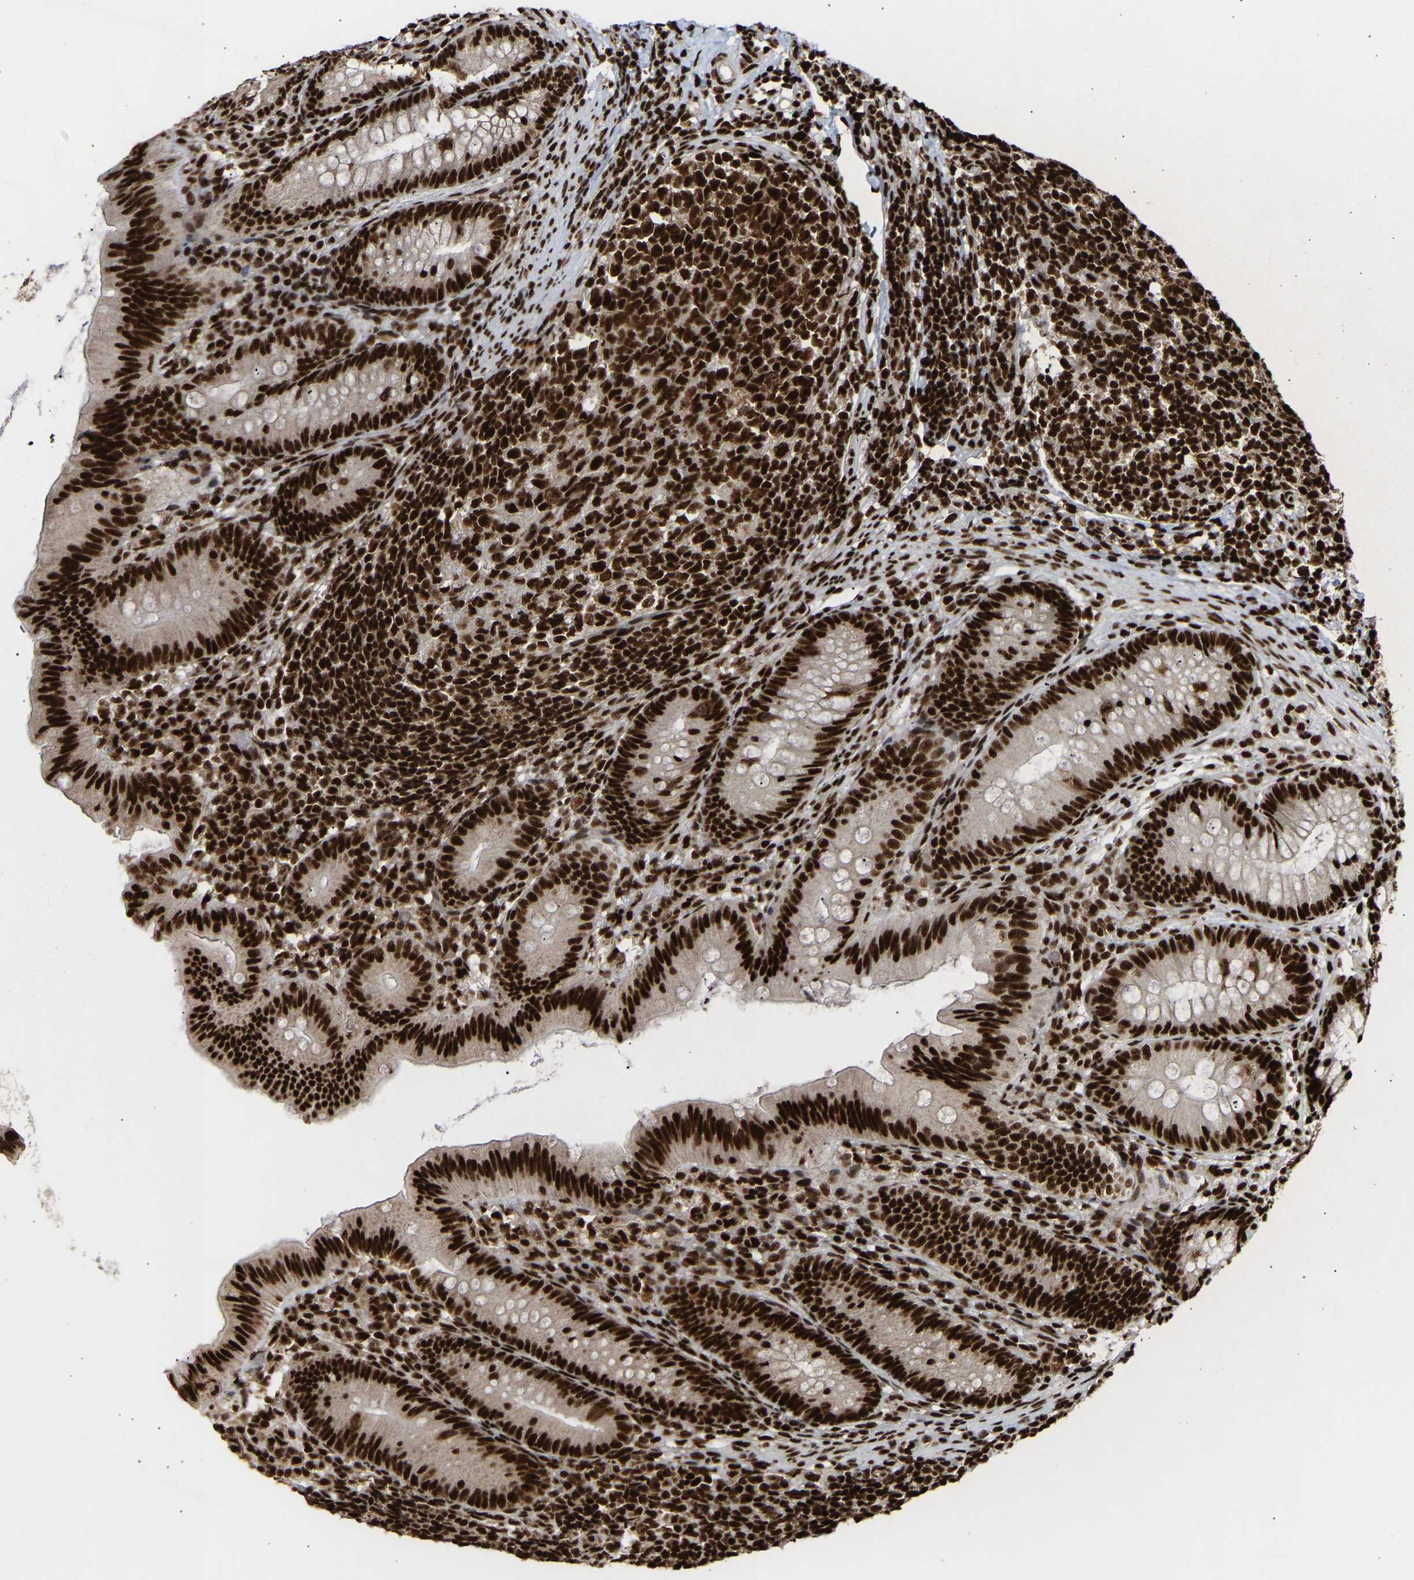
{"staining": {"intensity": "strong", "quantity": ">75%", "location": "nuclear"}, "tissue": "appendix", "cell_type": "Glandular cells", "image_type": "normal", "snomed": [{"axis": "morphology", "description": "Normal tissue, NOS"}, {"axis": "topography", "description": "Appendix"}], "caption": "Appendix stained with IHC displays strong nuclear expression in about >75% of glandular cells. (DAB (3,3'-diaminobenzidine) = brown stain, brightfield microscopy at high magnification).", "gene": "ALYREF", "patient": {"sex": "male", "age": 1}}